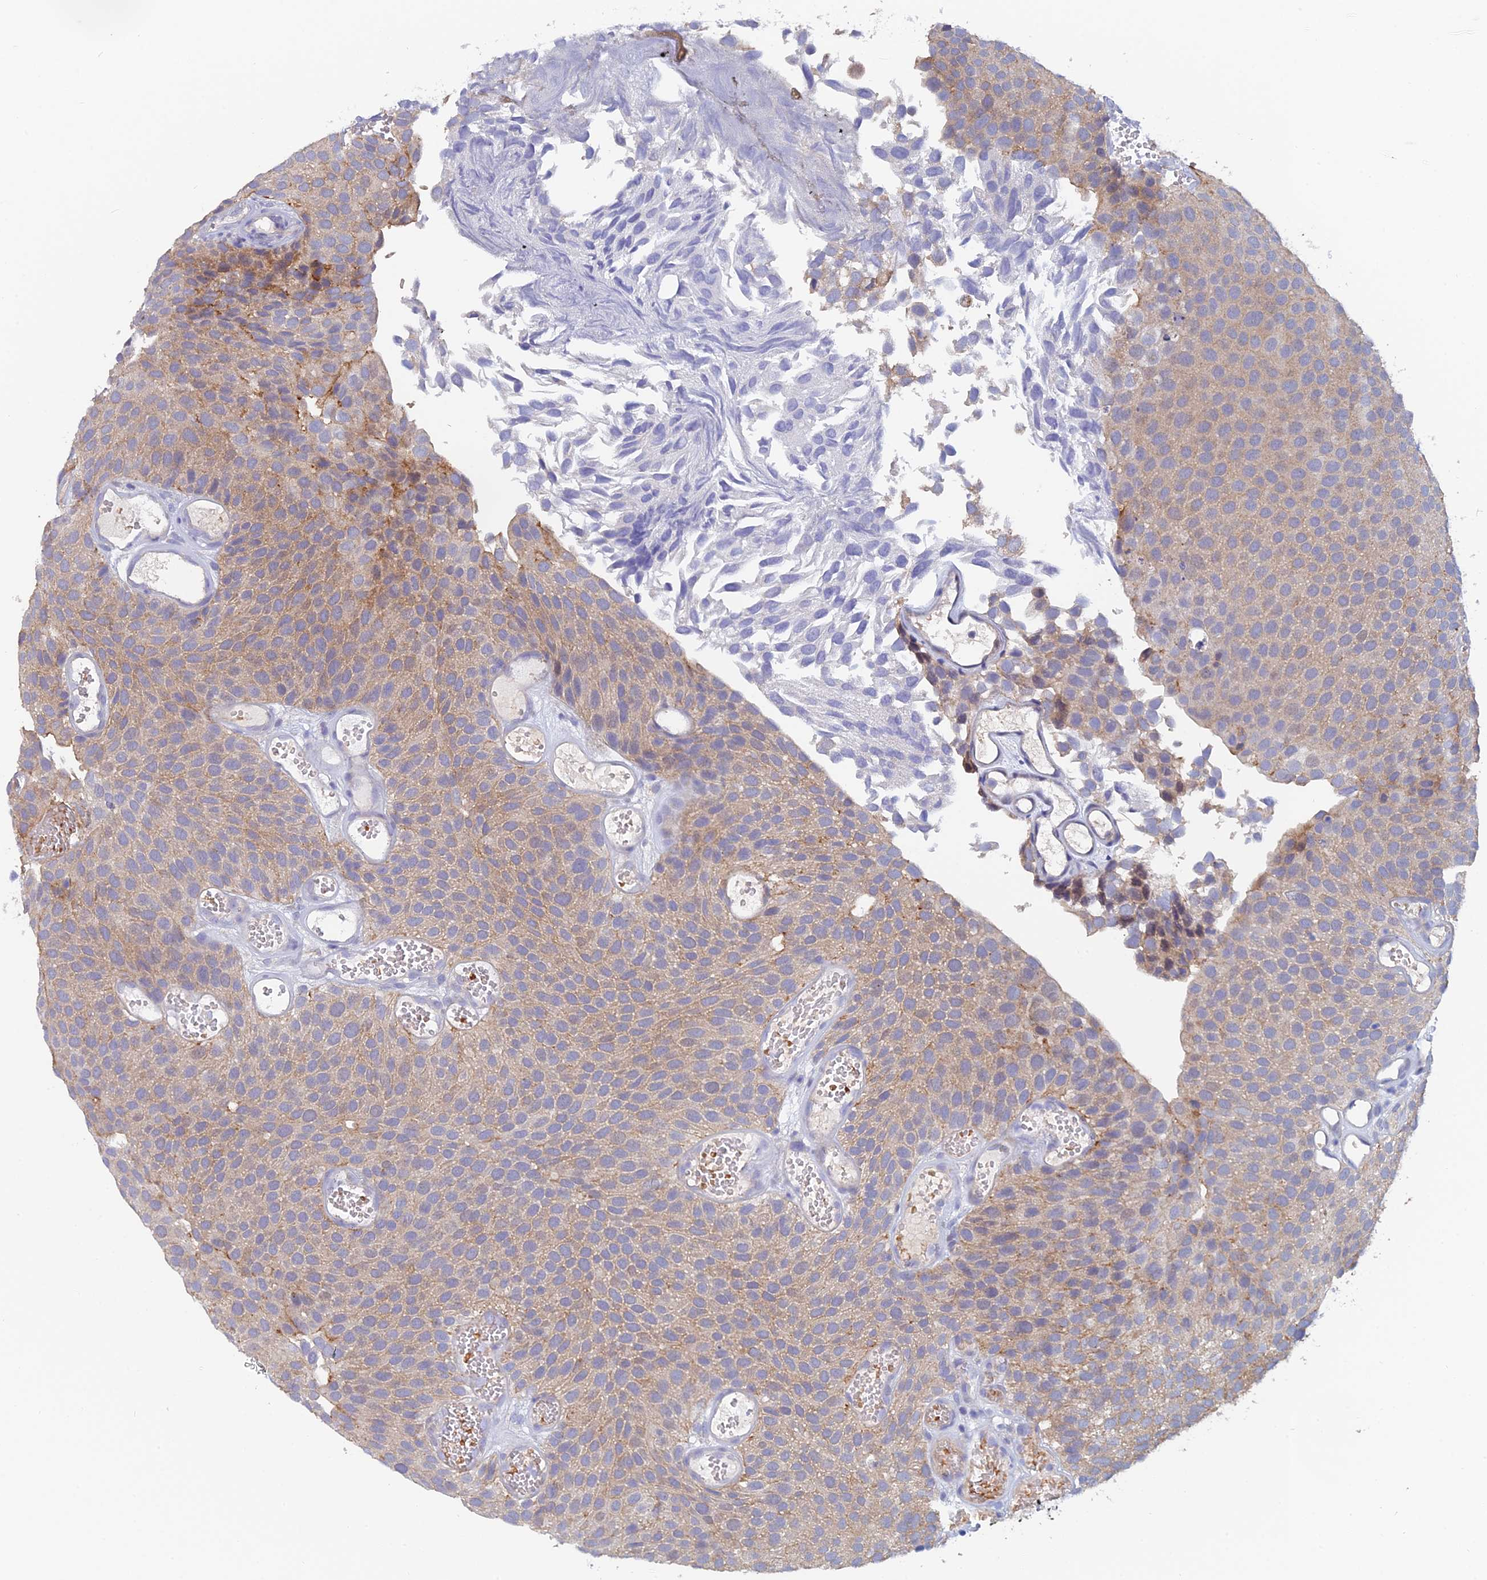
{"staining": {"intensity": "weak", "quantity": ">75%", "location": "cytoplasmic/membranous"}, "tissue": "urothelial cancer", "cell_type": "Tumor cells", "image_type": "cancer", "snomed": [{"axis": "morphology", "description": "Urothelial carcinoma, Low grade"}, {"axis": "topography", "description": "Urinary bladder"}], "caption": "A high-resolution photomicrograph shows IHC staining of low-grade urothelial carcinoma, which reveals weak cytoplasmic/membranous staining in approximately >75% of tumor cells.", "gene": "GIPC1", "patient": {"sex": "male", "age": 89}}